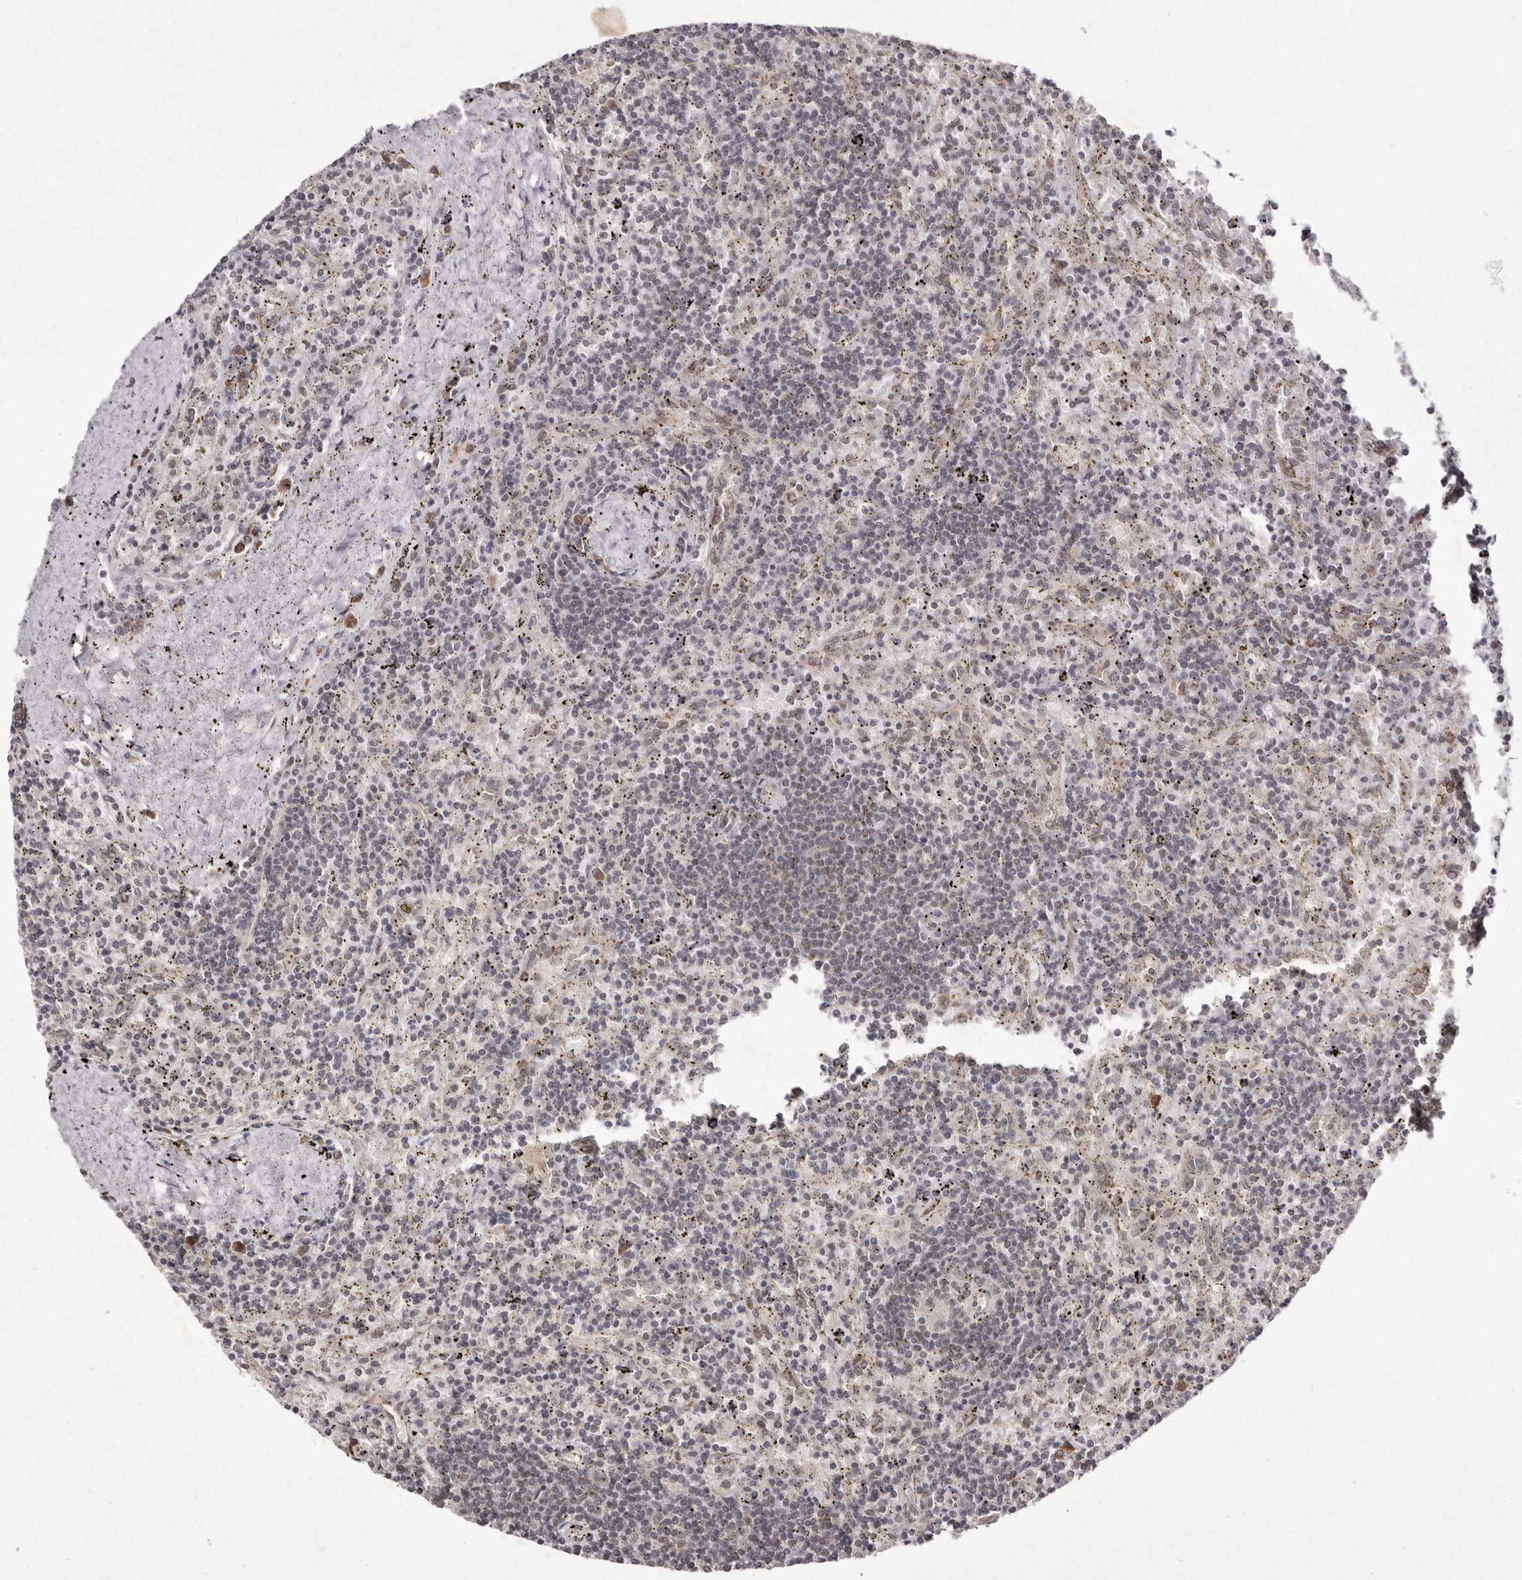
{"staining": {"intensity": "negative", "quantity": "none", "location": "none"}, "tissue": "lymphoma", "cell_type": "Tumor cells", "image_type": "cancer", "snomed": [{"axis": "morphology", "description": "Malignant lymphoma, non-Hodgkin's type, Low grade"}, {"axis": "topography", "description": "Spleen"}], "caption": "IHC of lymphoma demonstrates no positivity in tumor cells. The staining is performed using DAB (3,3'-diaminobenzidine) brown chromogen with nuclei counter-stained in using hematoxylin.", "gene": "LRGUK", "patient": {"sex": "male", "age": 76}}